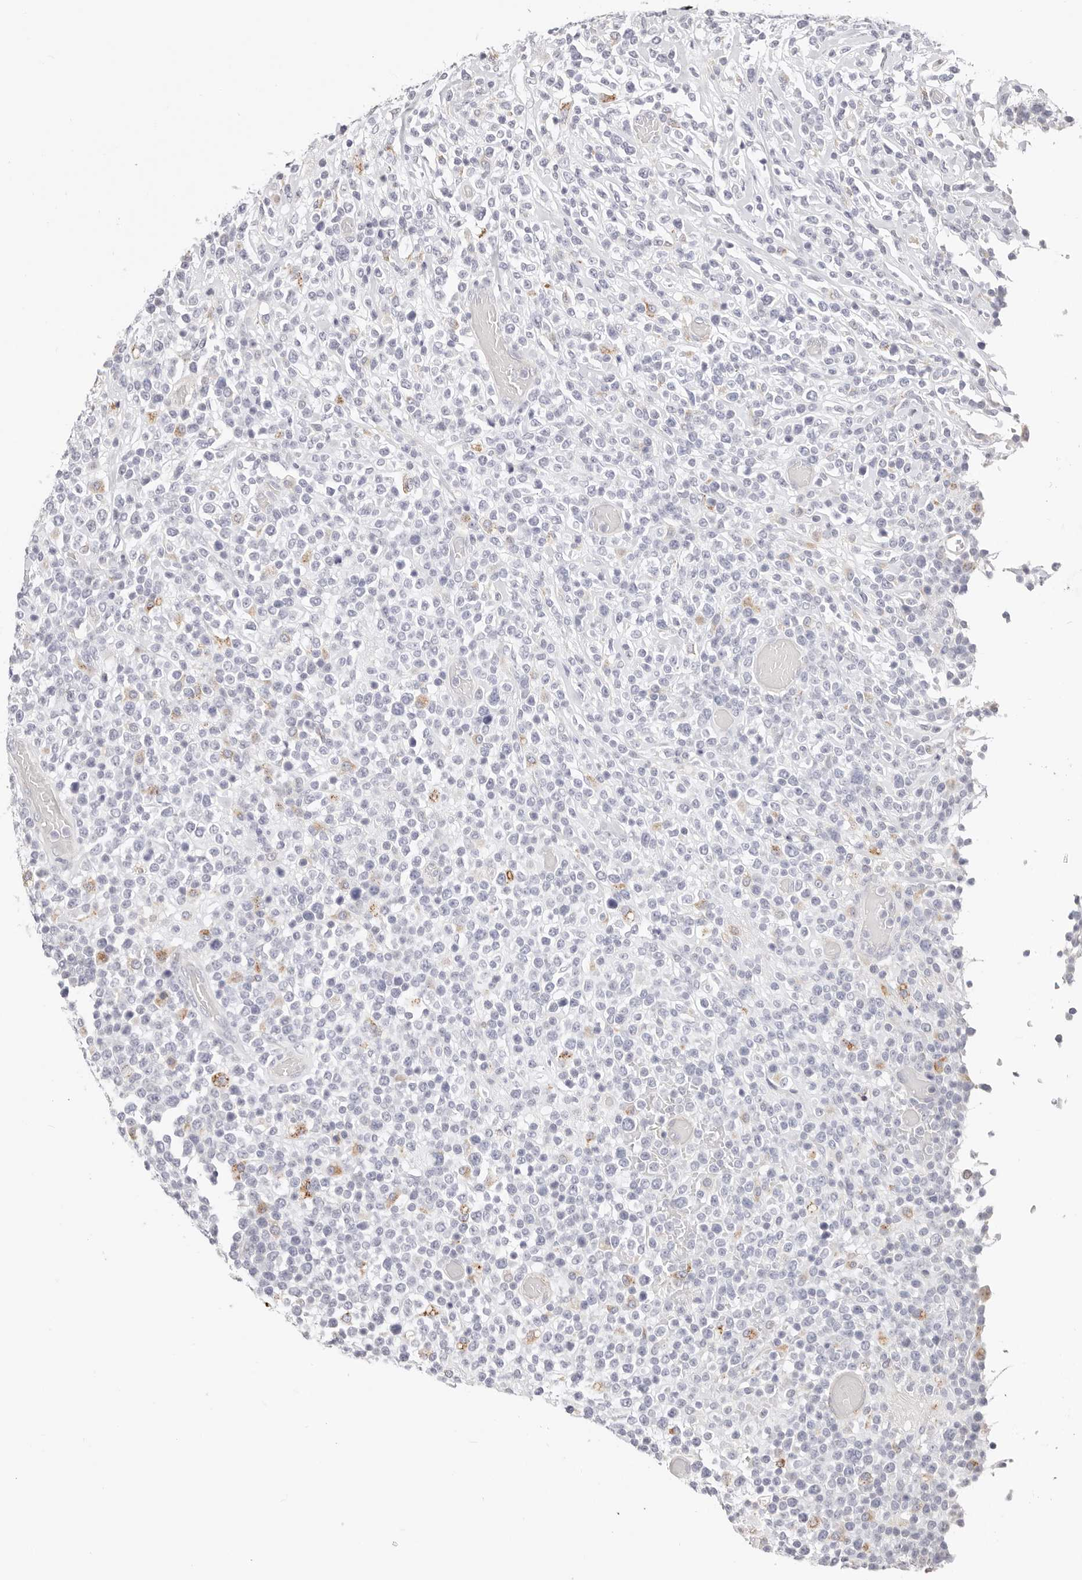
{"staining": {"intensity": "moderate", "quantity": "<25%", "location": "cytoplasmic/membranous"}, "tissue": "lymphoma", "cell_type": "Tumor cells", "image_type": "cancer", "snomed": [{"axis": "morphology", "description": "Malignant lymphoma, non-Hodgkin's type, High grade"}, {"axis": "topography", "description": "Colon"}], "caption": "Moderate cytoplasmic/membranous protein expression is identified in approximately <25% of tumor cells in lymphoma.", "gene": "STKLD1", "patient": {"sex": "female", "age": 53}}